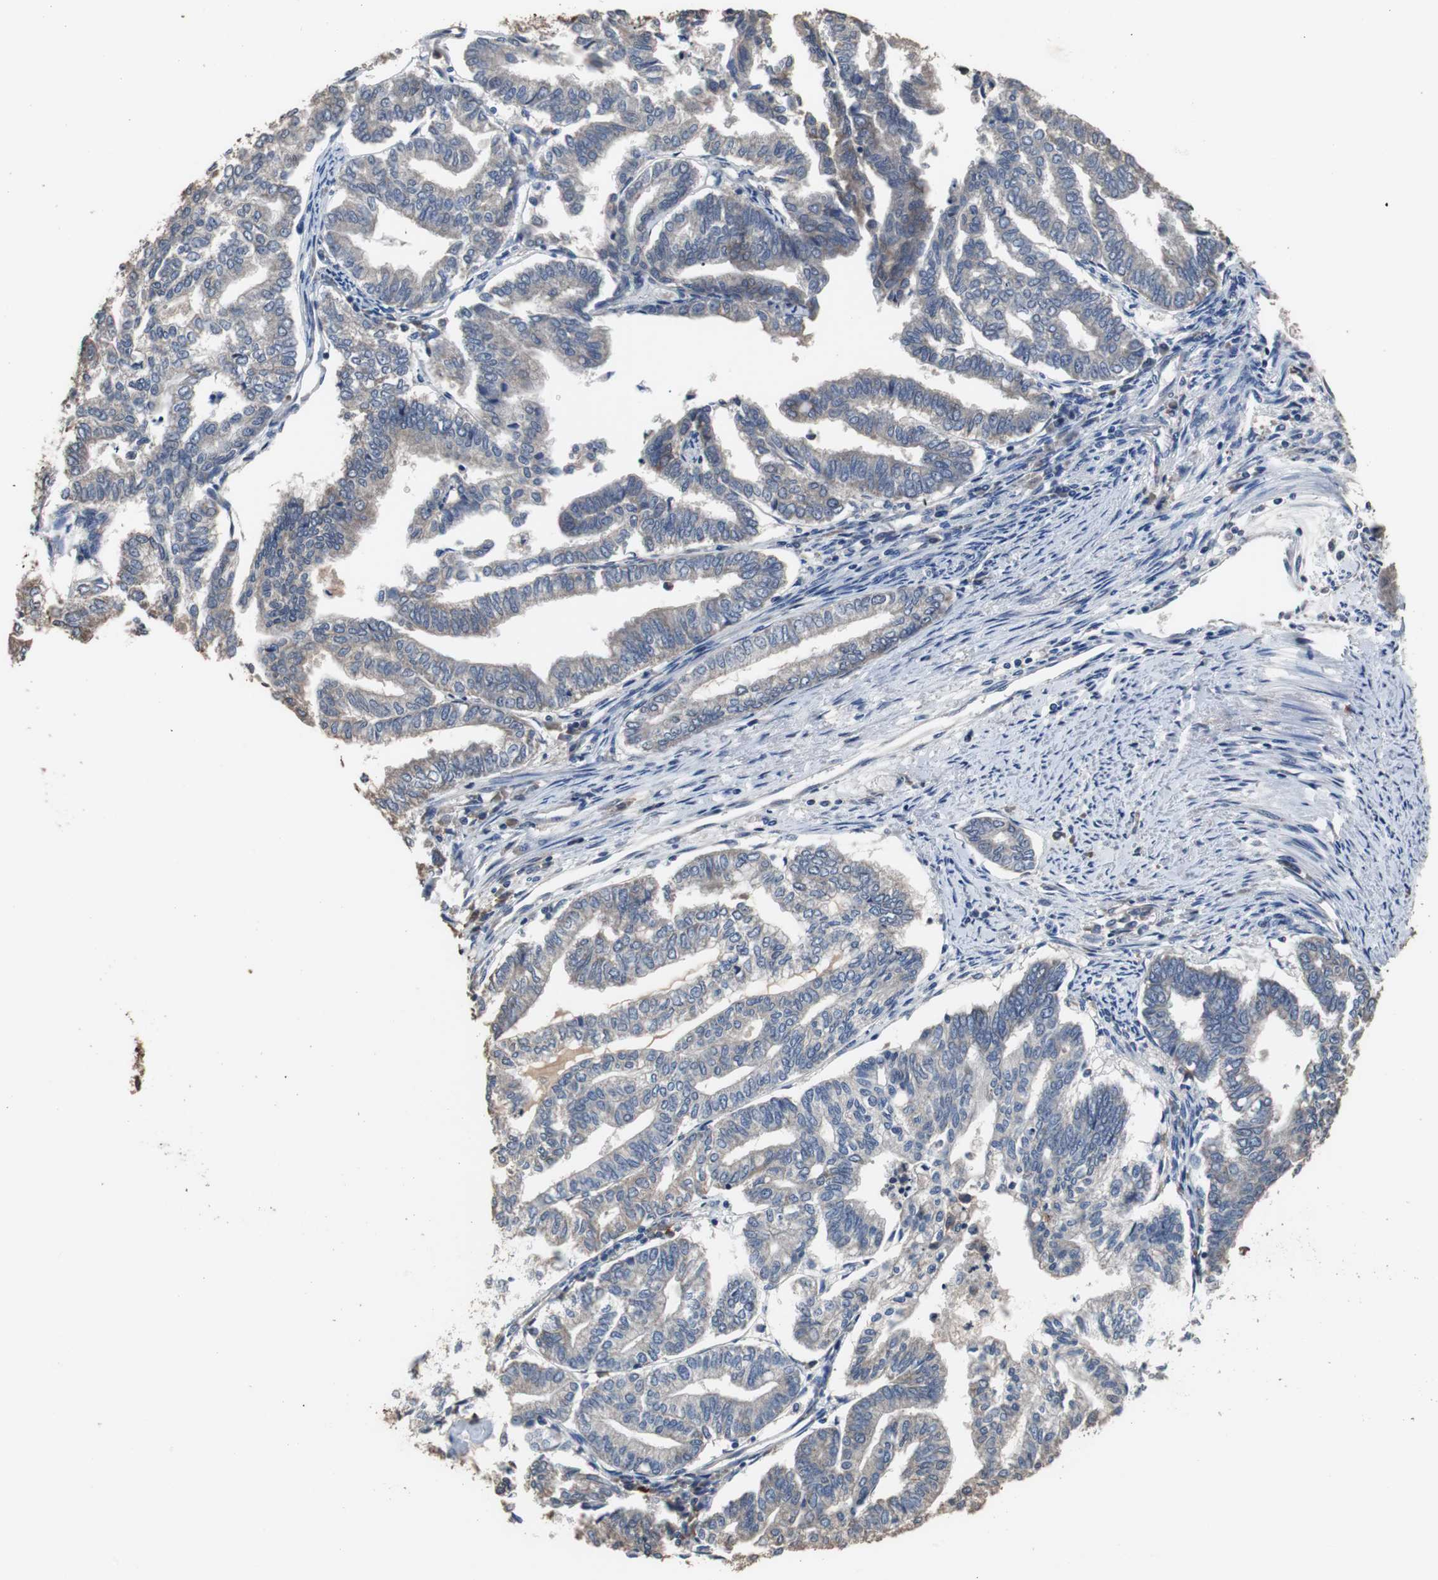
{"staining": {"intensity": "weak", "quantity": "<25%", "location": "cytoplasmic/membranous"}, "tissue": "endometrial cancer", "cell_type": "Tumor cells", "image_type": "cancer", "snomed": [{"axis": "morphology", "description": "Adenocarcinoma, NOS"}, {"axis": "topography", "description": "Endometrium"}], "caption": "Protein analysis of endometrial cancer exhibits no significant positivity in tumor cells. The staining was performed using DAB (3,3'-diaminobenzidine) to visualize the protein expression in brown, while the nuclei were stained in blue with hematoxylin (Magnification: 20x).", "gene": "SCIMP", "patient": {"sex": "female", "age": 79}}